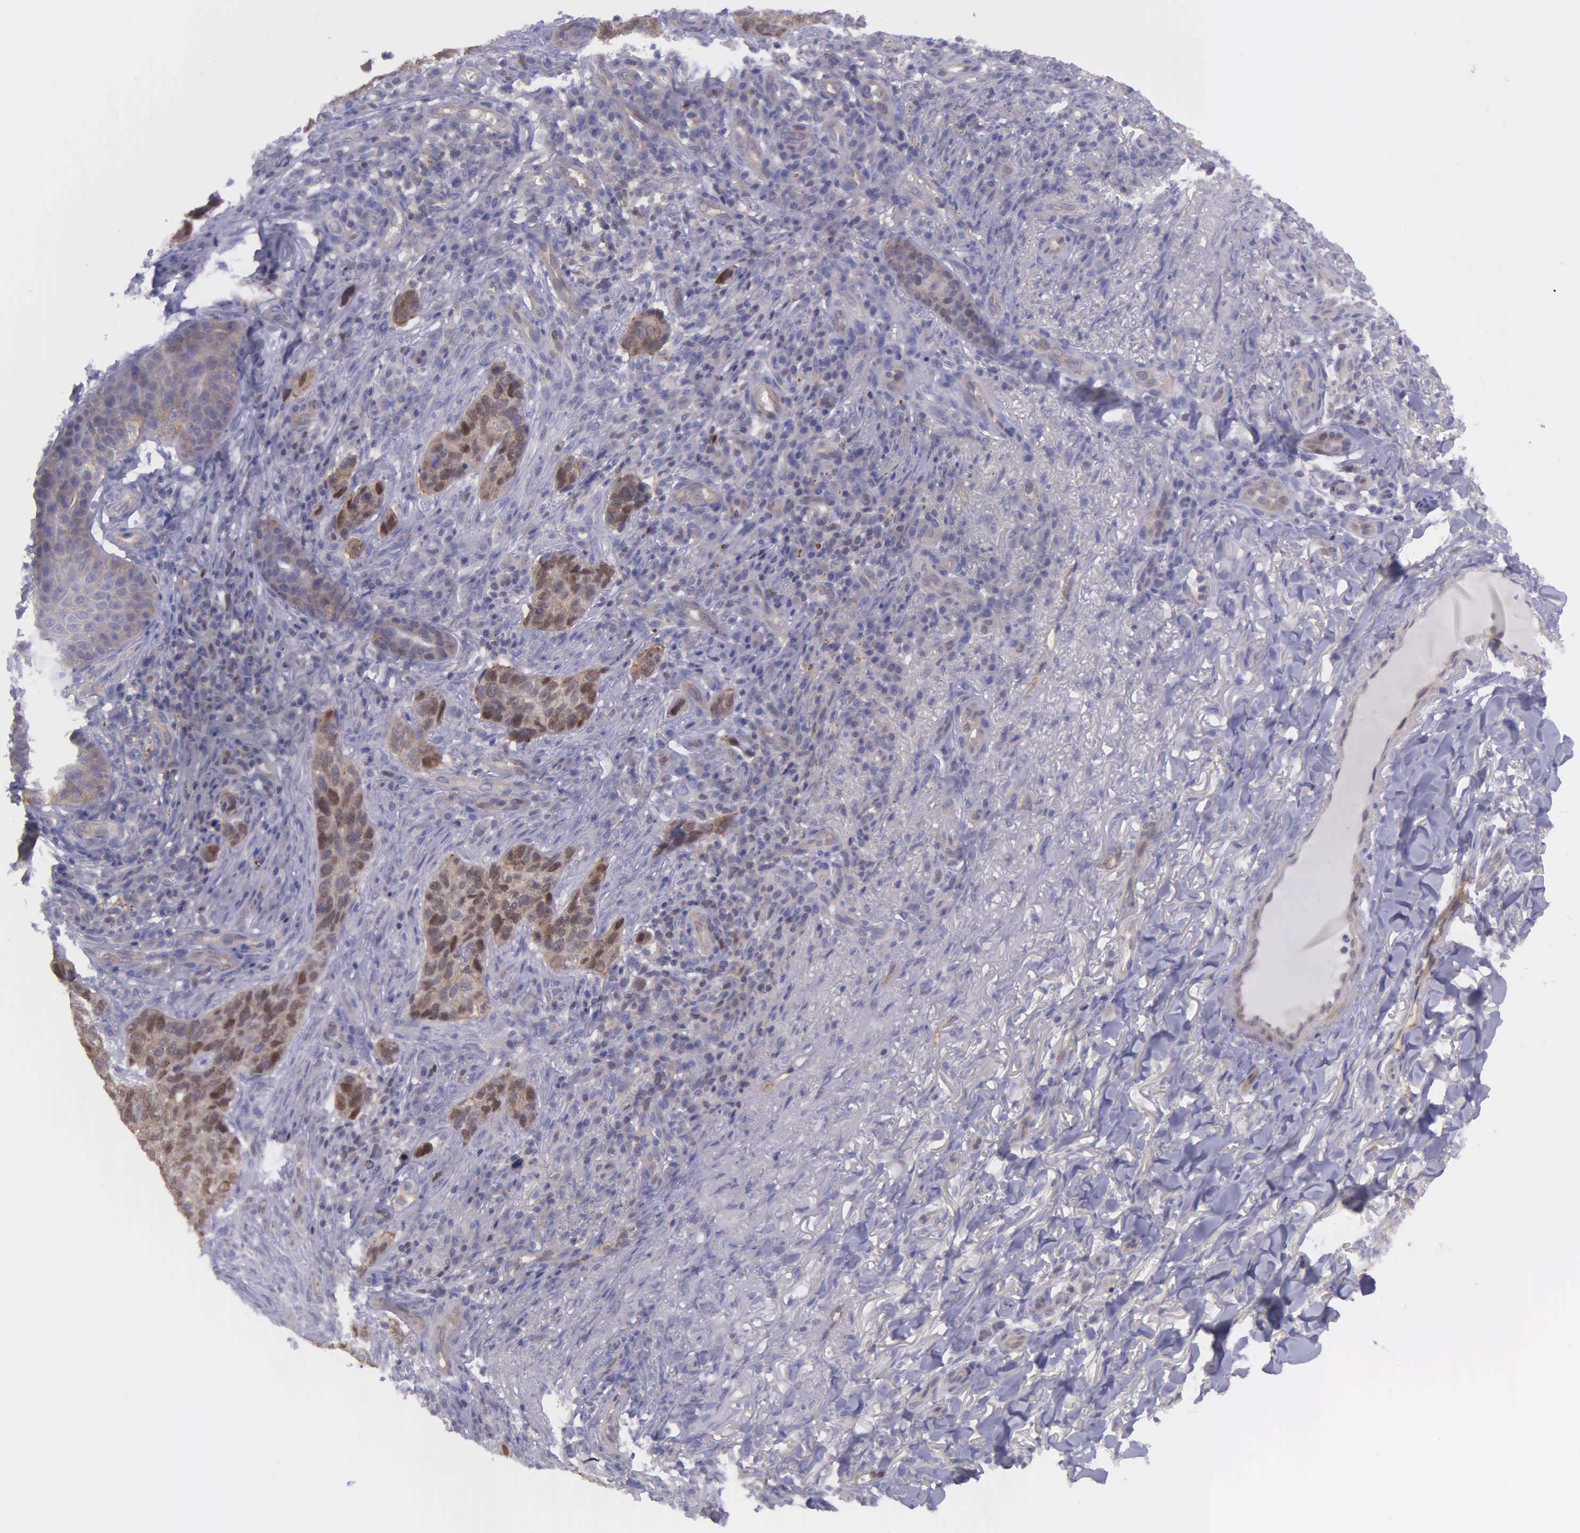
{"staining": {"intensity": "weak", "quantity": "25%-75%", "location": "cytoplasmic/membranous,nuclear"}, "tissue": "skin cancer", "cell_type": "Tumor cells", "image_type": "cancer", "snomed": [{"axis": "morphology", "description": "Basal cell carcinoma"}, {"axis": "topography", "description": "Skin"}], "caption": "Basal cell carcinoma (skin) stained for a protein (brown) demonstrates weak cytoplasmic/membranous and nuclear positive positivity in approximately 25%-75% of tumor cells.", "gene": "MICAL3", "patient": {"sex": "male", "age": 81}}